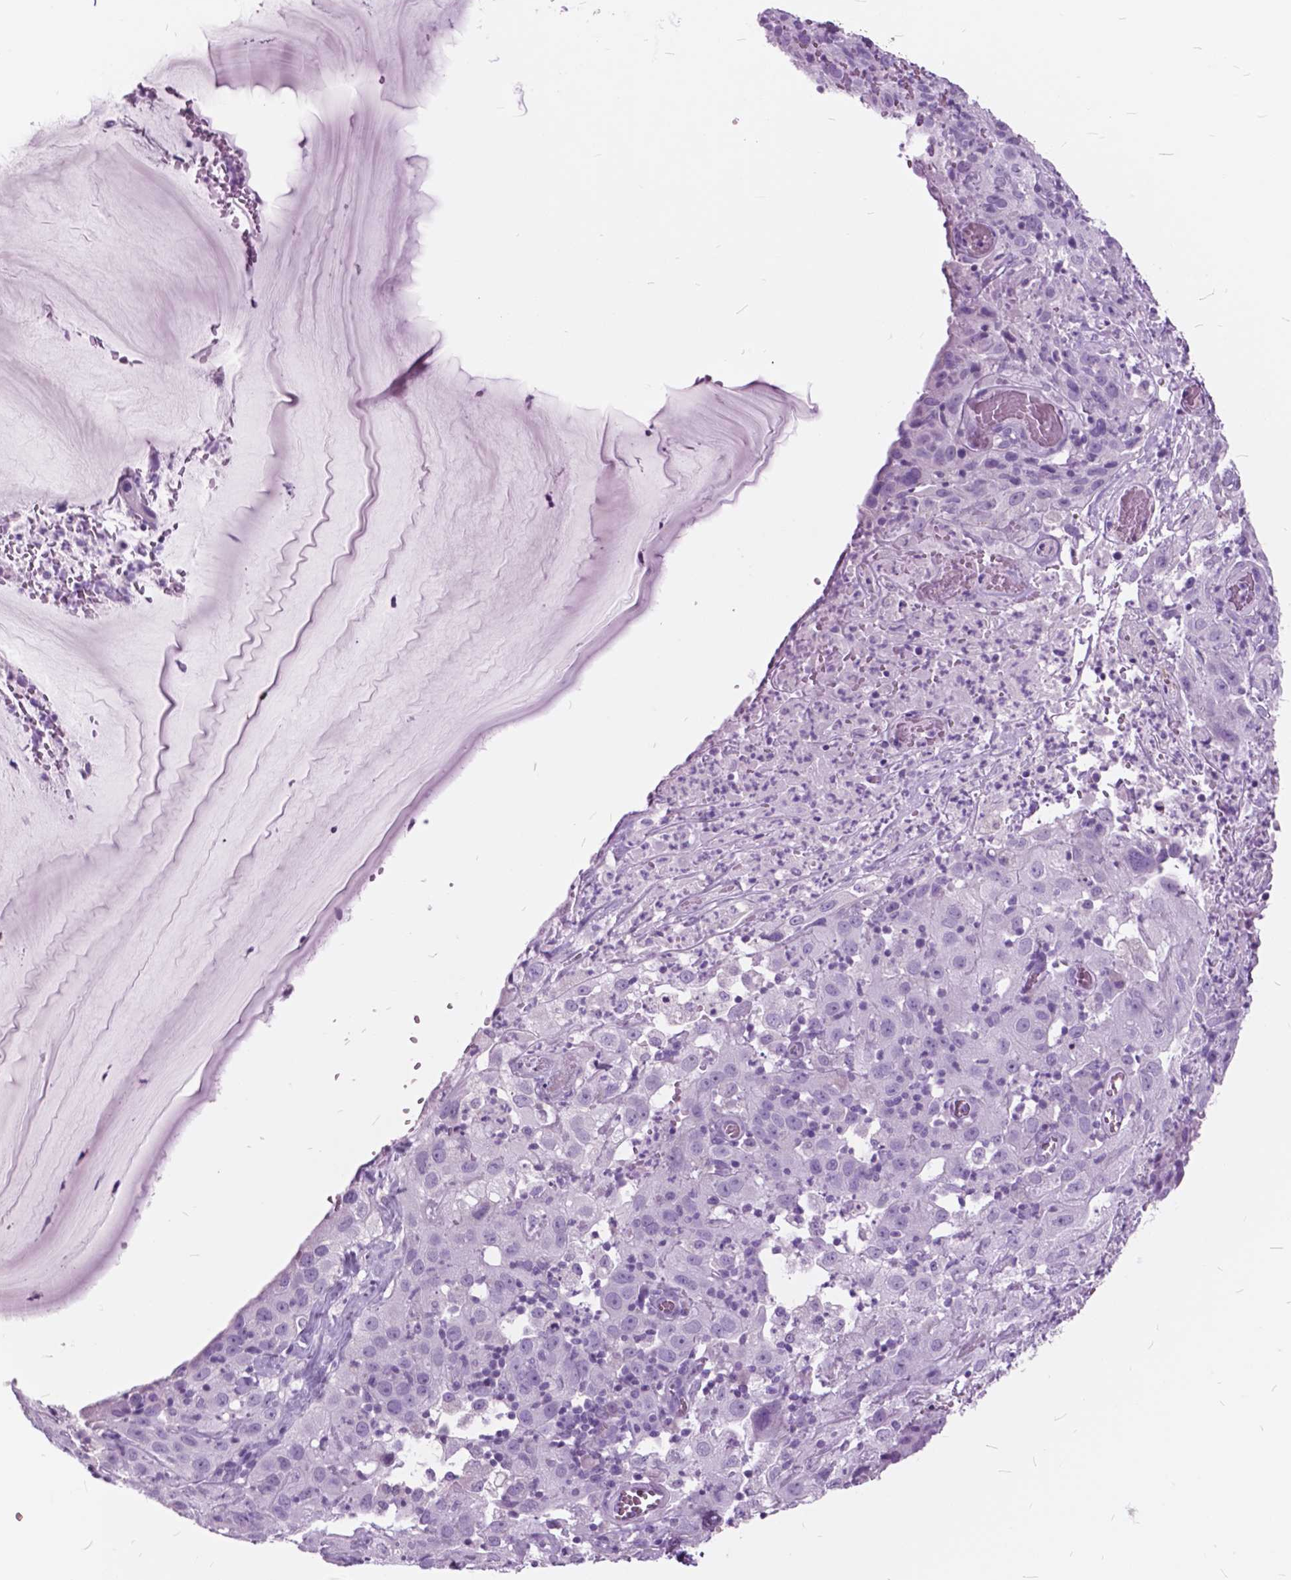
{"staining": {"intensity": "negative", "quantity": "none", "location": "none"}, "tissue": "cervical cancer", "cell_type": "Tumor cells", "image_type": "cancer", "snomed": [{"axis": "morphology", "description": "Squamous cell carcinoma, NOS"}, {"axis": "topography", "description": "Cervix"}], "caption": "The photomicrograph reveals no significant staining in tumor cells of cervical cancer (squamous cell carcinoma).", "gene": "GDF9", "patient": {"sex": "female", "age": 32}}